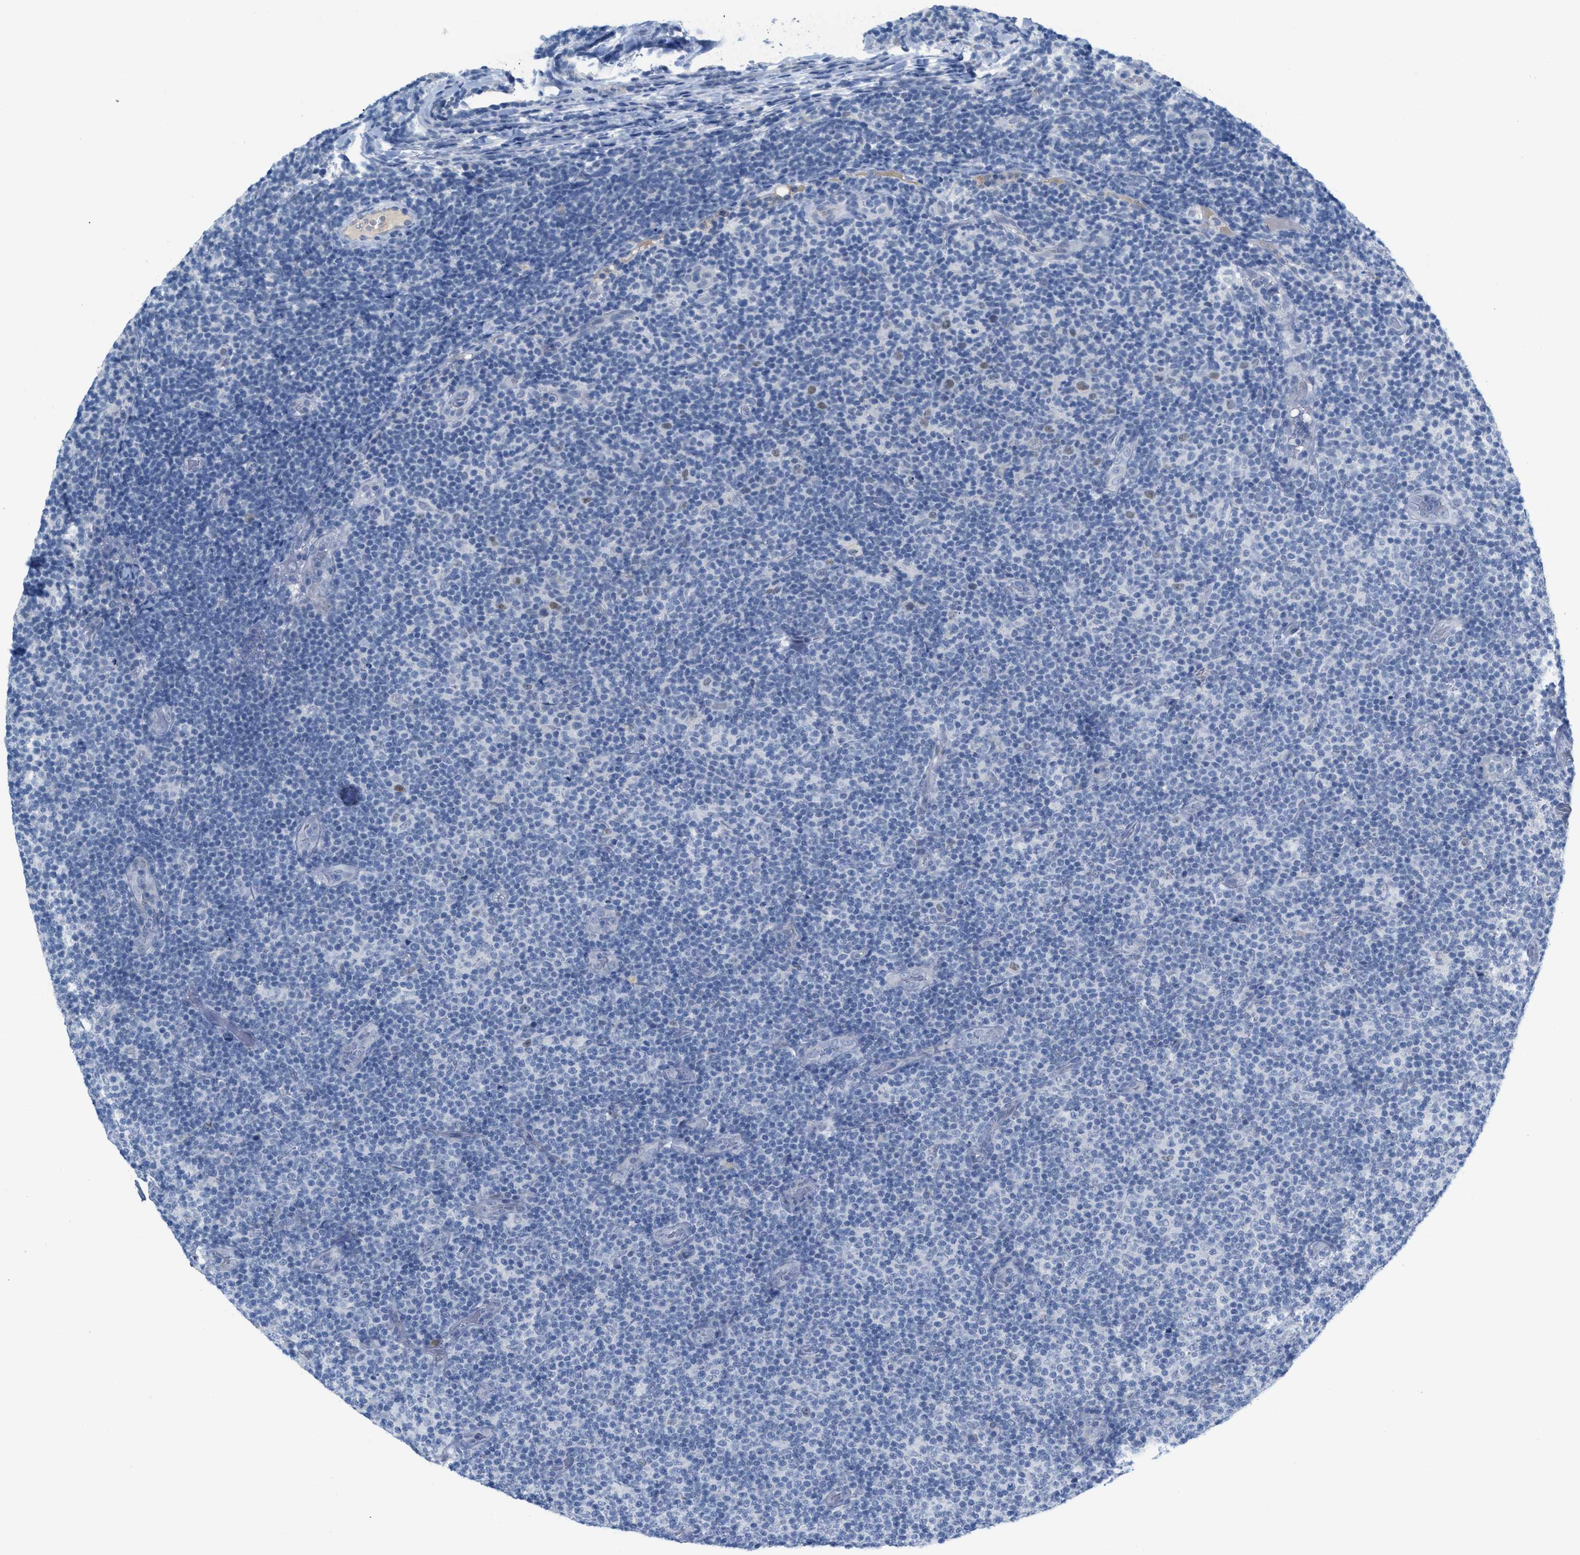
{"staining": {"intensity": "weak", "quantity": "<25%", "location": "nuclear"}, "tissue": "lymphoma", "cell_type": "Tumor cells", "image_type": "cancer", "snomed": [{"axis": "morphology", "description": "Malignant lymphoma, non-Hodgkin's type, Low grade"}, {"axis": "topography", "description": "Lymph node"}], "caption": "Tumor cells are negative for protein expression in human low-grade malignant lymphoma, non-Hodgkin's type.", "gene": "HSF2", "patient": {"sex": "male", "age": 83}}